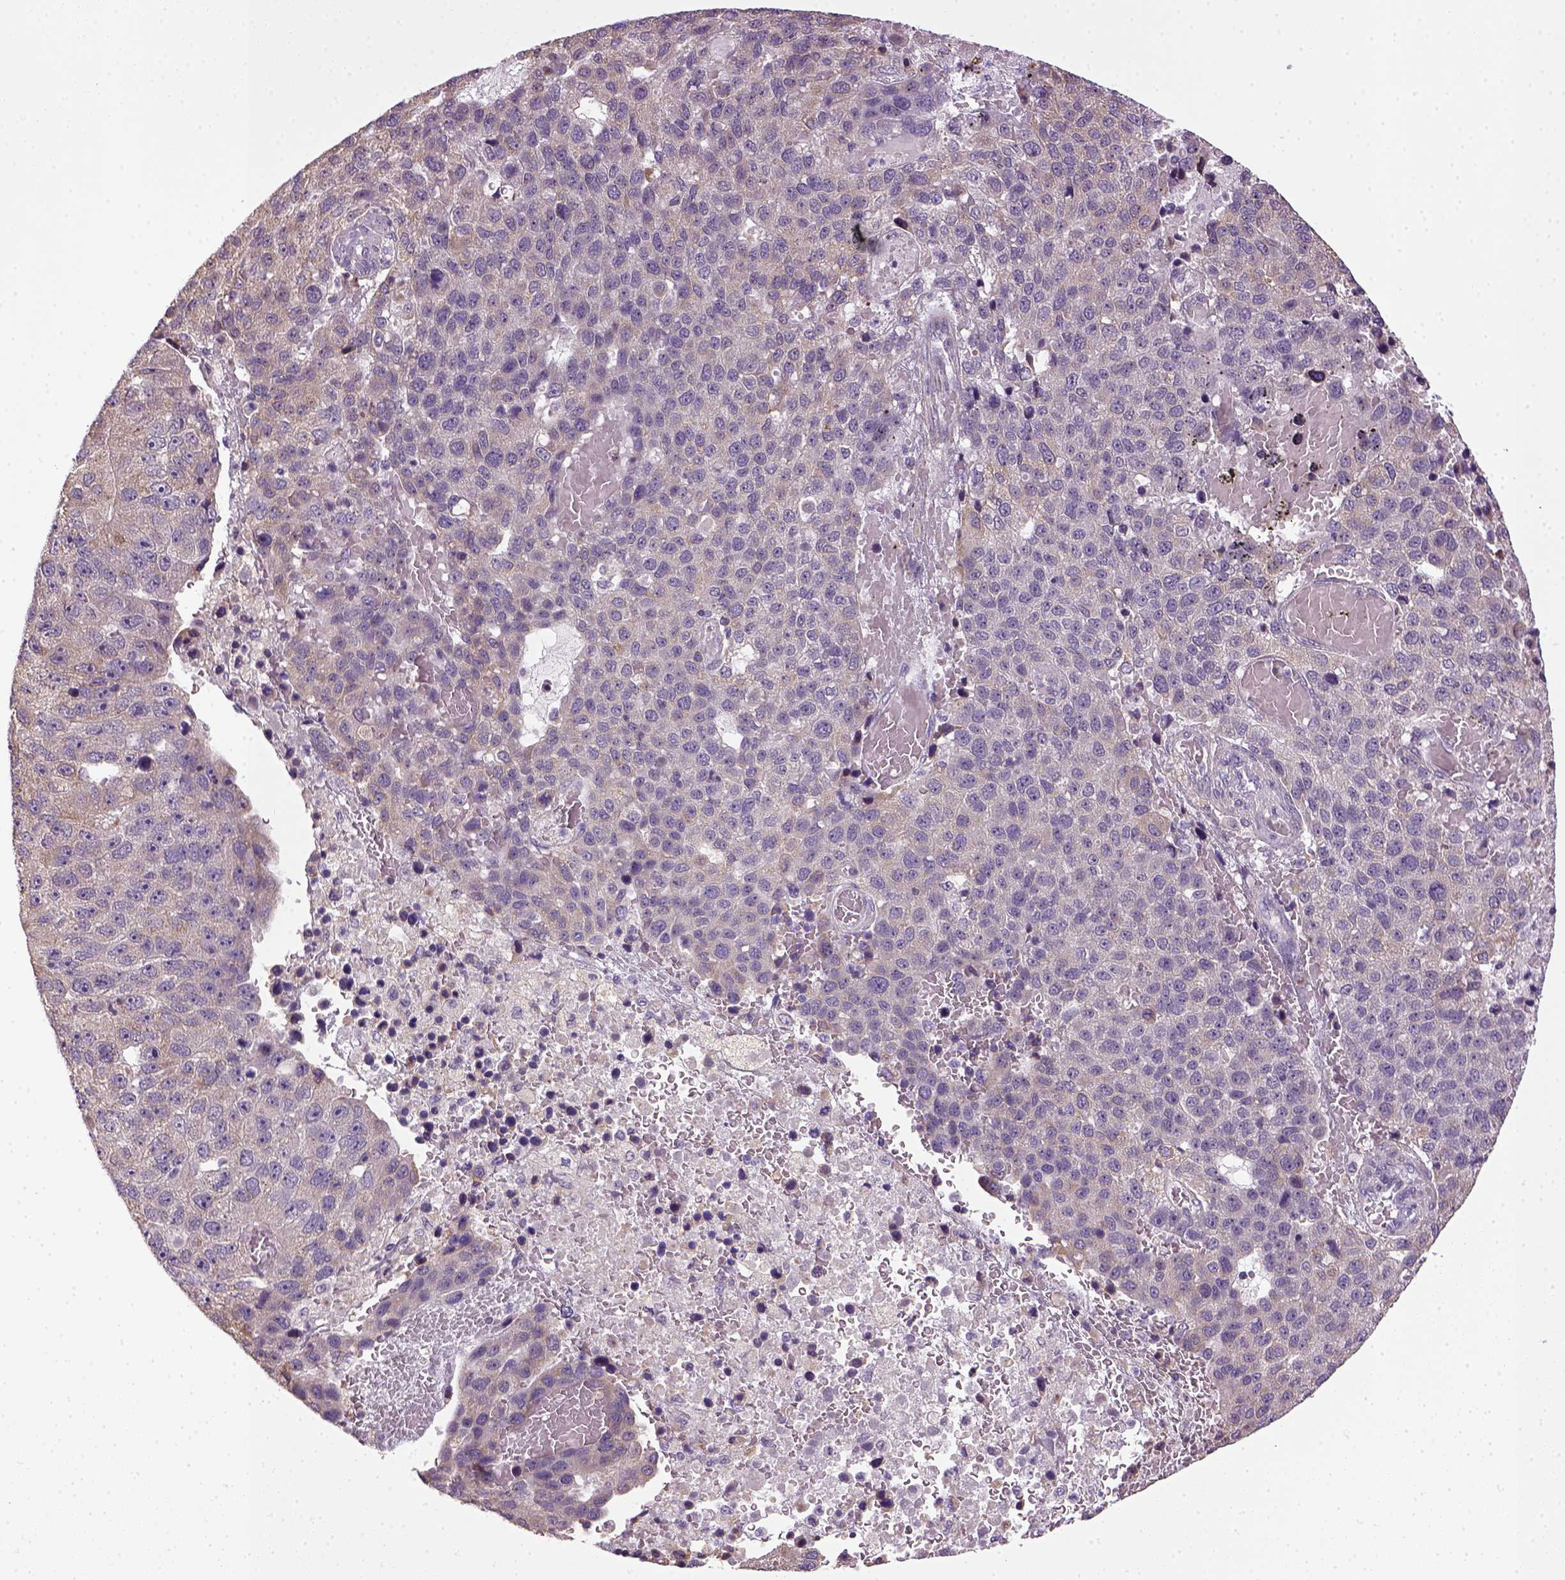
{"staining": {"intensity": "negative", "quantity": "none", "location": "none"}, "tissue": "pancreatic cancer", "cell_type": "Tumor cells", "image_type": "cancer", "snomed": [{"axis": "morphology", "description": "Adenocarcinoma, NOS"}, {"axis": "topography", "description": "Pancreas"}], "caption": "This photomicrograph is of pancreatic adenocarcinoma stained with immunohistochemistry to label a protein in brown with the nuclei are counter-stained blue. There is no staining in tumor cells.", "gene": "TPRG1", "patient": {"sex": "female", "age": 61}}